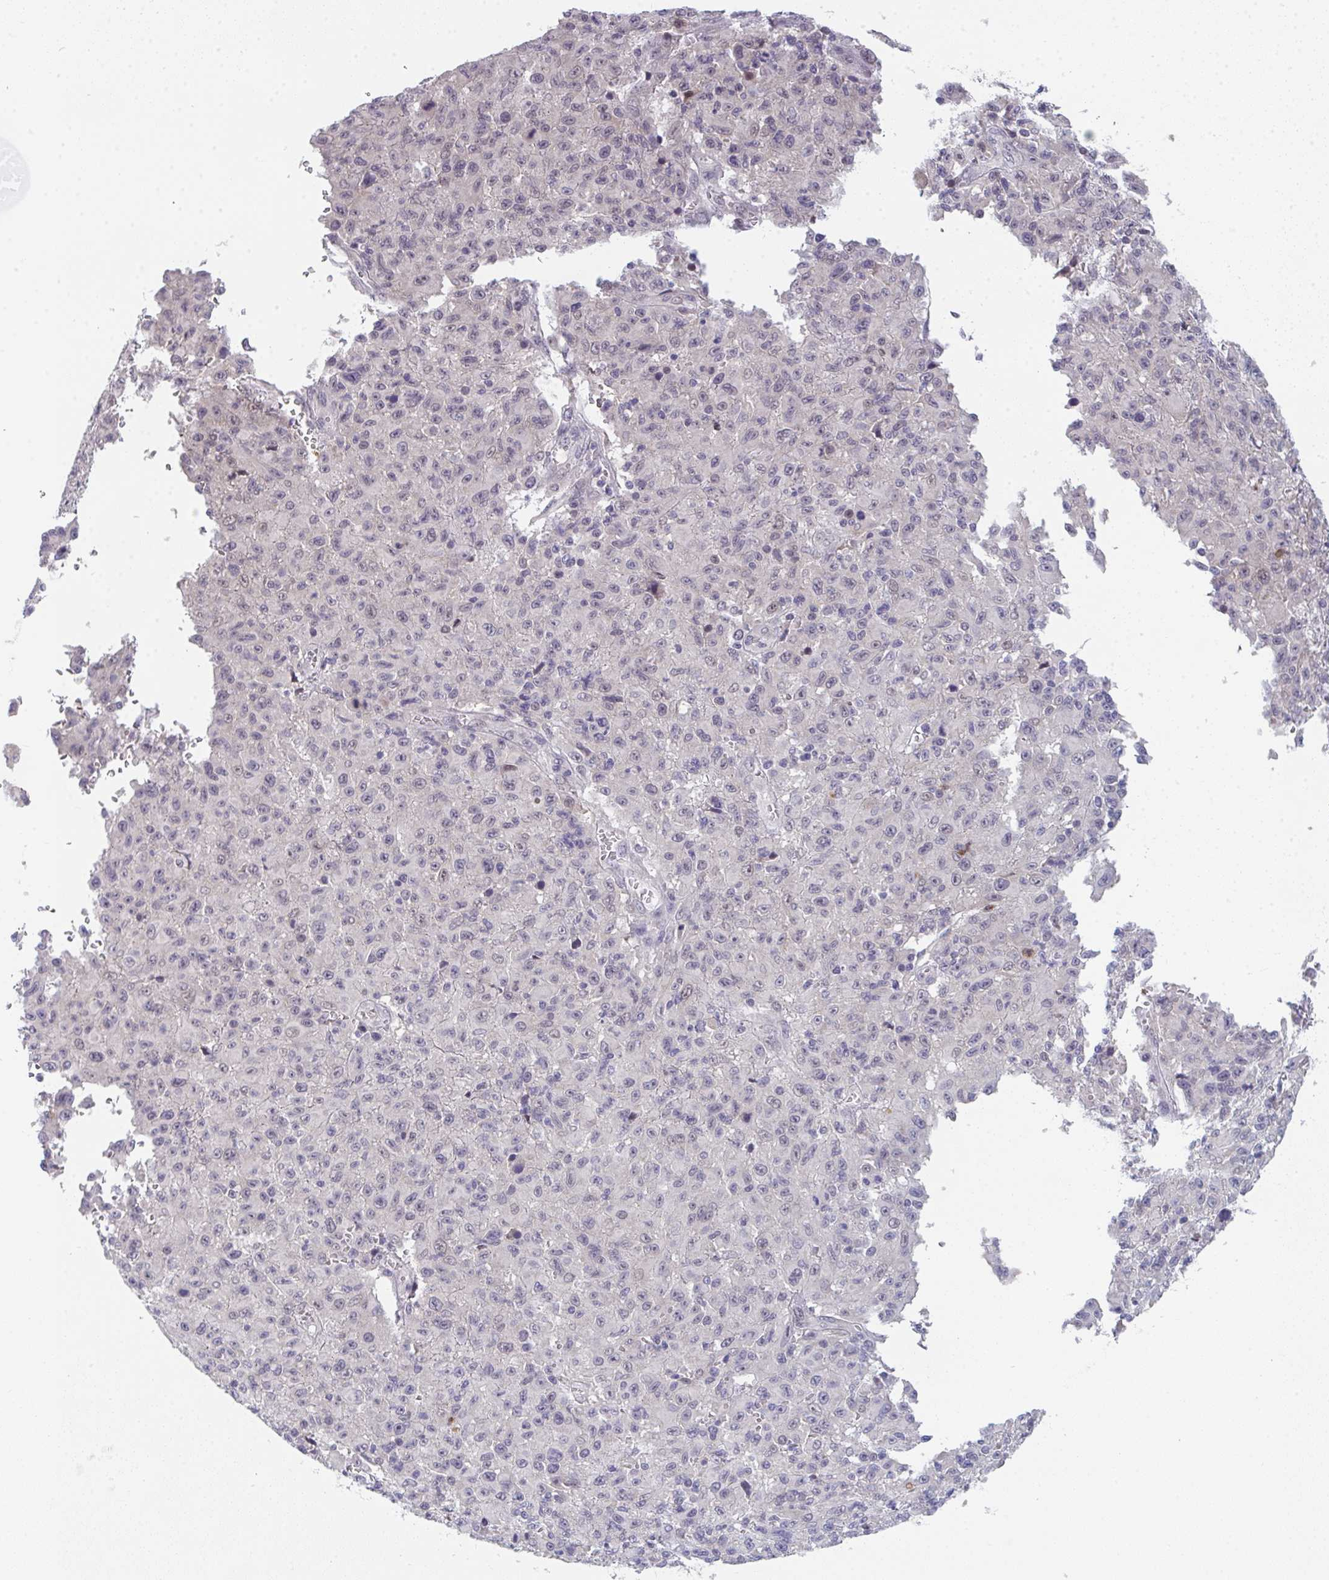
{"staining": {"intensity": "weak", "quantity": "25%-75%", "location": "nuclear"}, "tissue": "melanoma", "cell_type": "Tumor cells", "image_type": "cancer", "snomed": [{"axis": "morphology", "description": "Malignant melanoma, NOS"}, {"axis": "topography", "description": "Skin"}], "caption": "Melanoma stained for a protein (brown) displays weak nuclear positive positivity in approximately 25%-75% of tumor cells.", "gene": "RIOK1", "patient": {"sex": "male", "age": 46}}